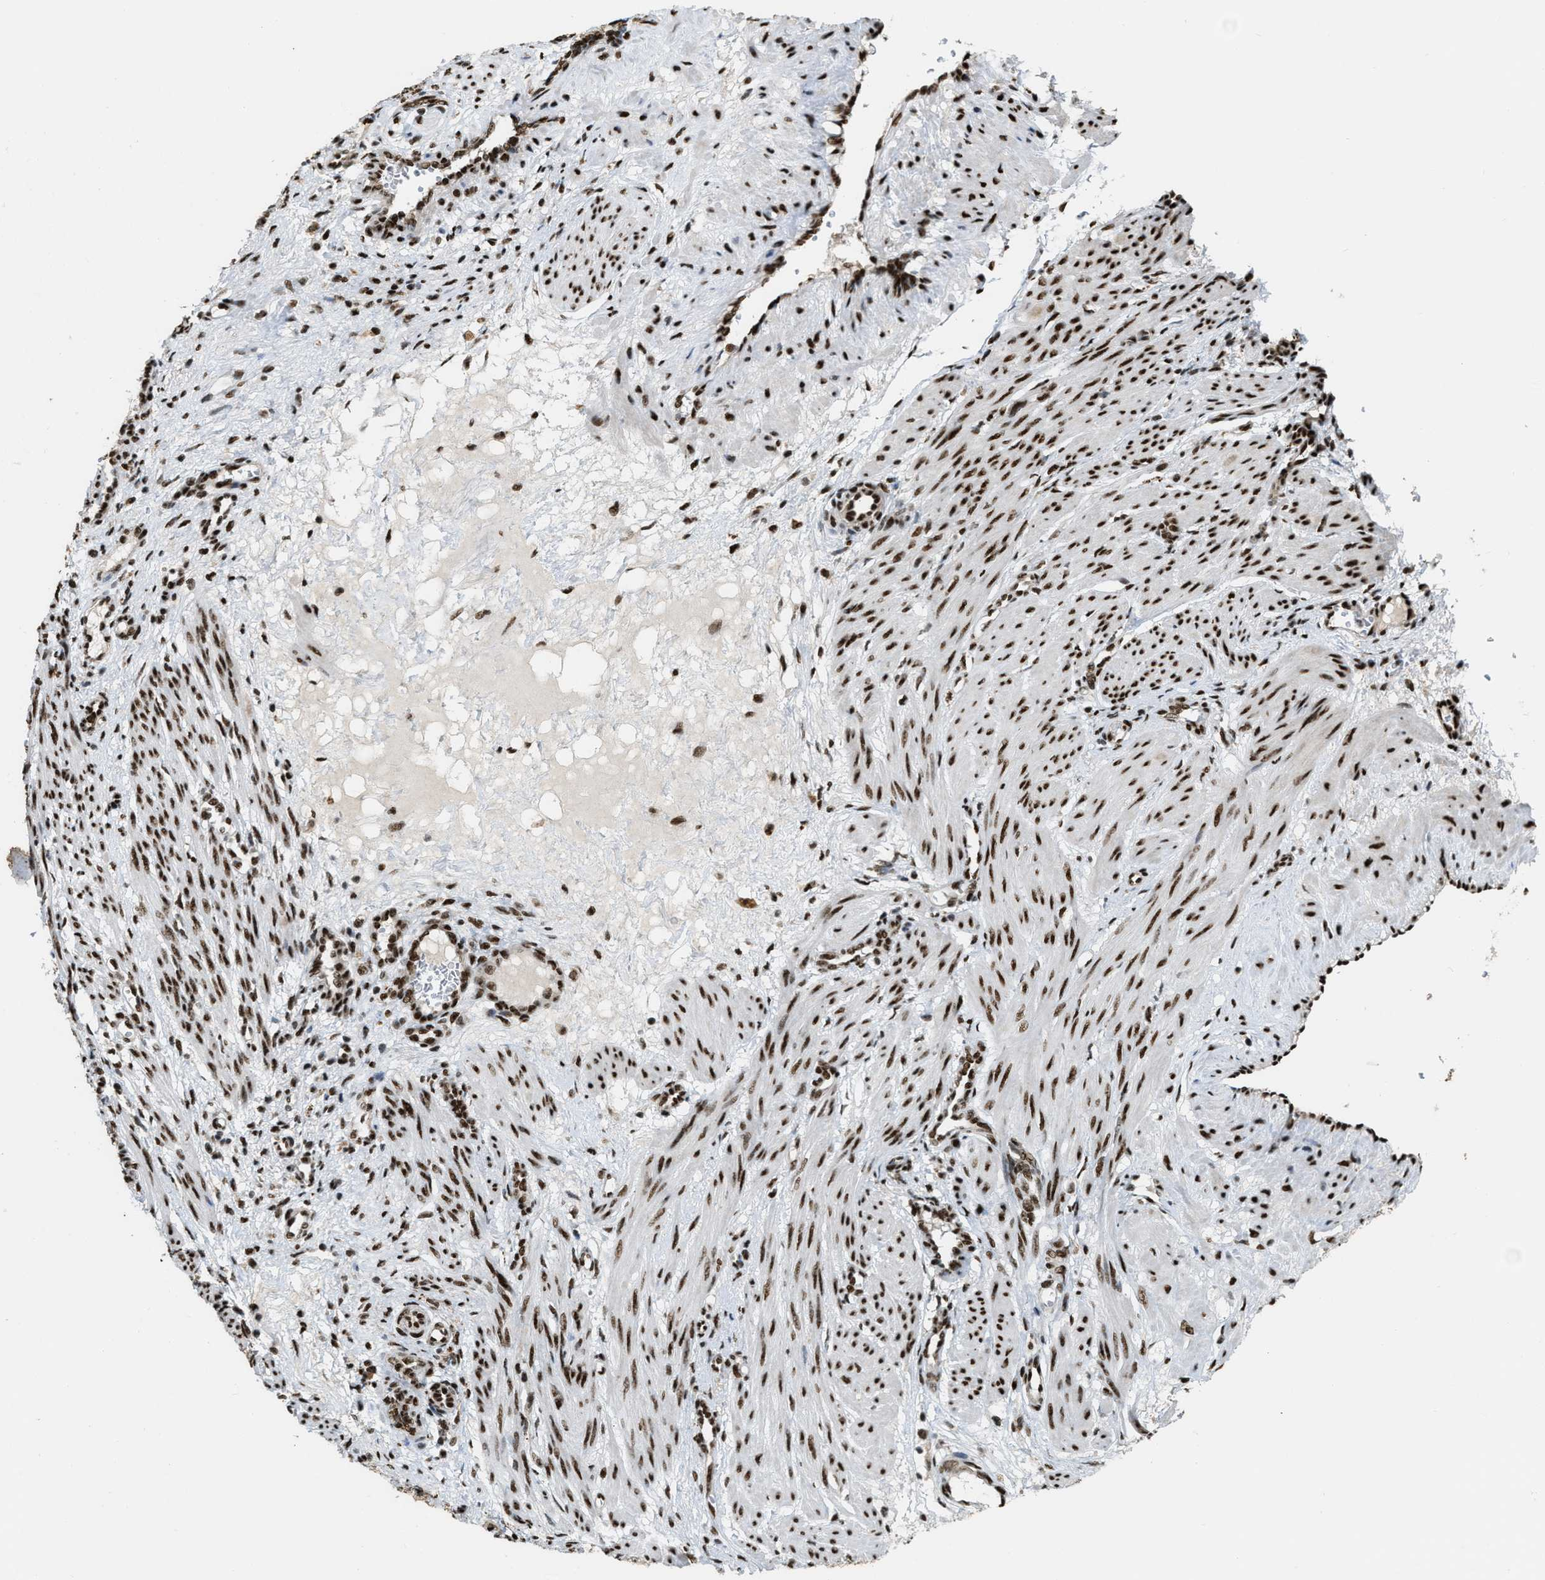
{"staining": {"intensity": "moderate", "quantity": ">75%", "location": "nuclear"}, "tissue": "smooth muscle", "cell_type": "Smooth muscle cells", "image_type": "normal", "snomed": [{"axis": "morphology", "description": "Normal tissue, NOS"}, {"axis": "topography", "description": "Endometrium"}], "caption": "Smooth muscle stained with DAB (3,3'-diaminobenzidine) IHC demonstrates medium levels of moderate nuclear staining in approximately >75% of smooth muscle cells. Nuclei are stained in blue.", "gene": "NUMA1", "patient": {"sex": "female", "age": 33}}